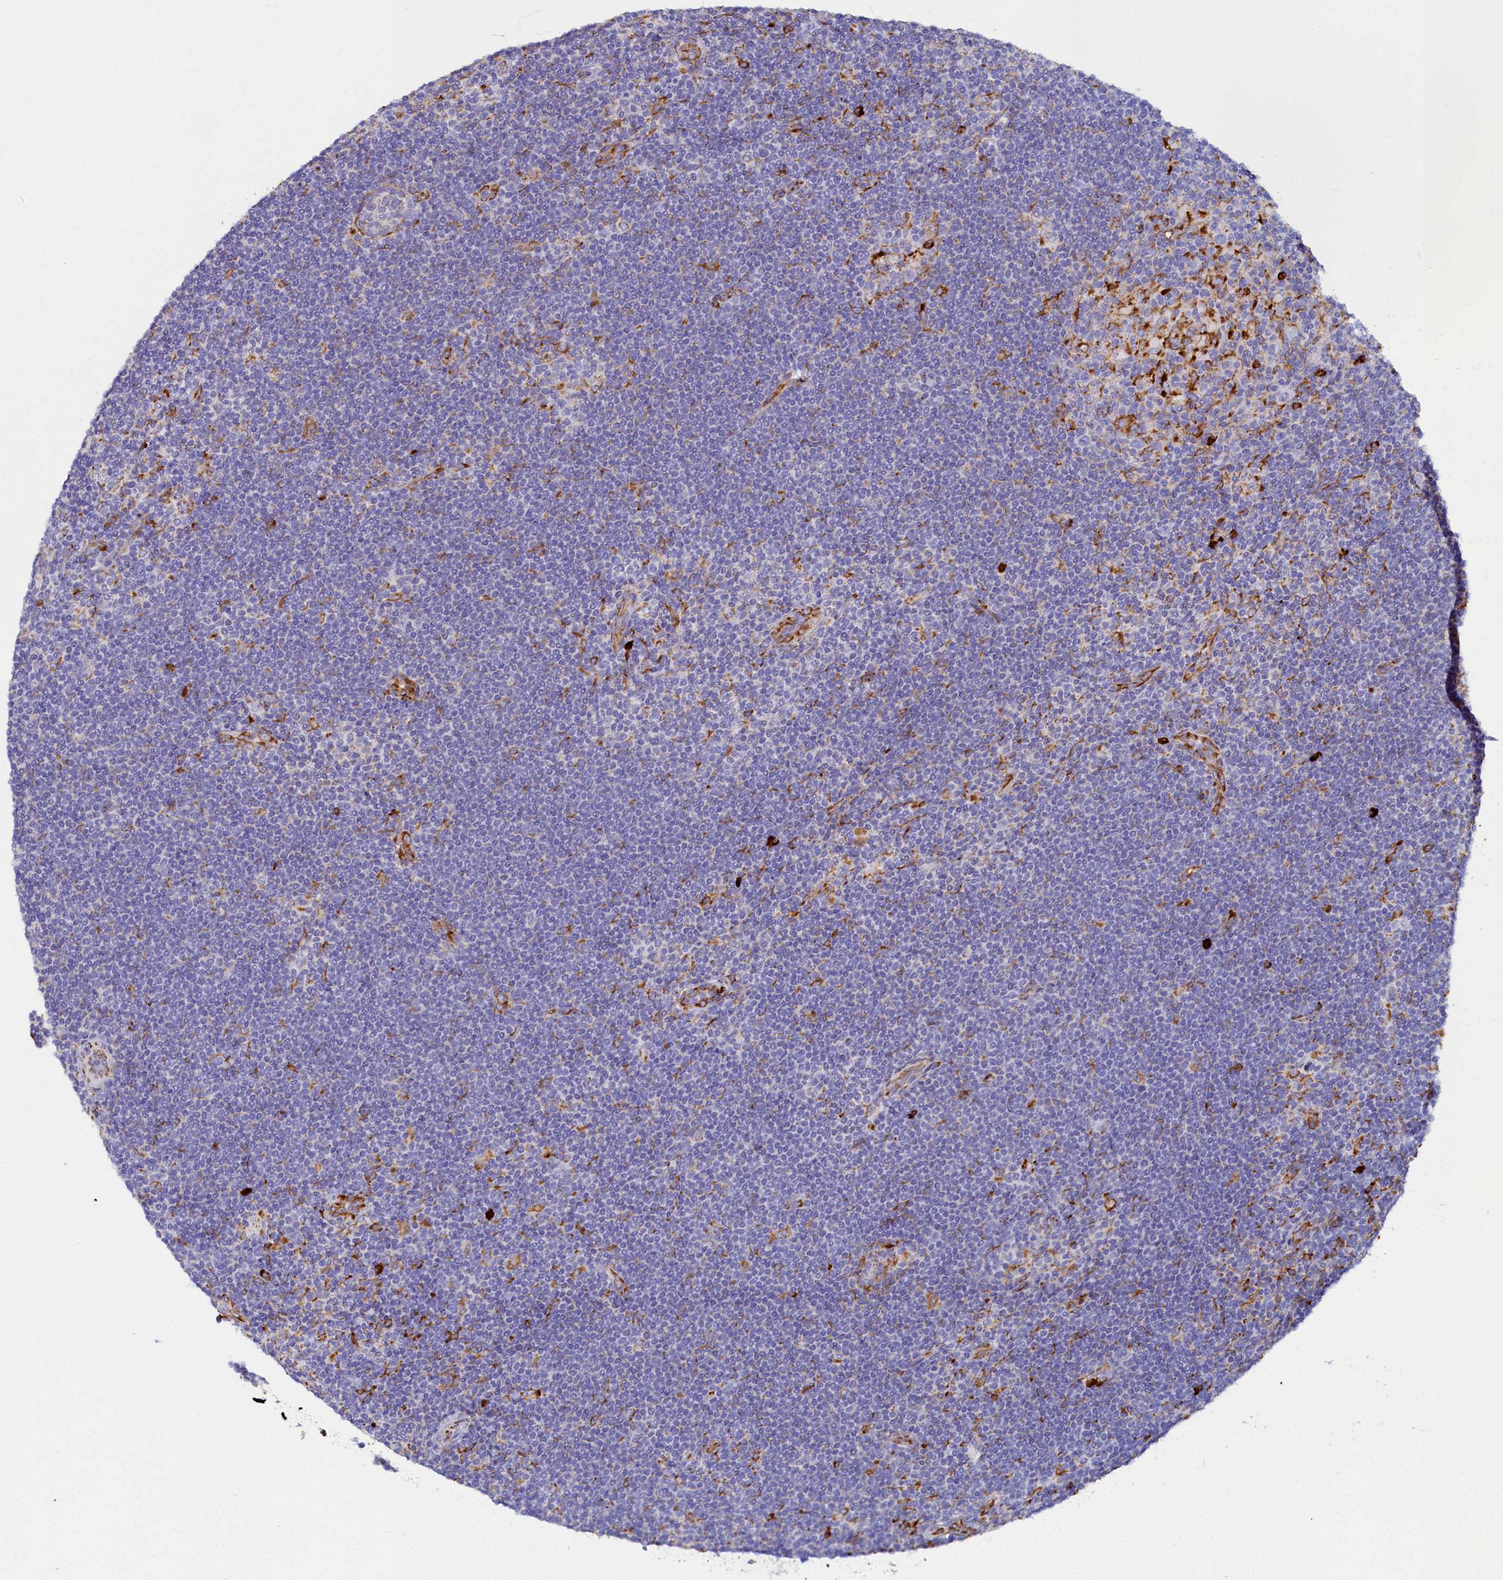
{"staining": {"intensity": "negative", "quantity": "none", "location": "none"}, "tissue": "lymphoma", "cell_type": "Tumor cells", "image_type": "cancer", "snomed": [{"axis": "morphology", "description": "Hodgkin's disease, NOS"}, {"axis": "topography", "description": "Lymph node"}], "caption": "DAB immunohistochemical staining of Hodgkin's disease reveals no significant expression in tumor cells.", "gene": "TMEM18", "patient": {"sex": "female", "age": 57}}